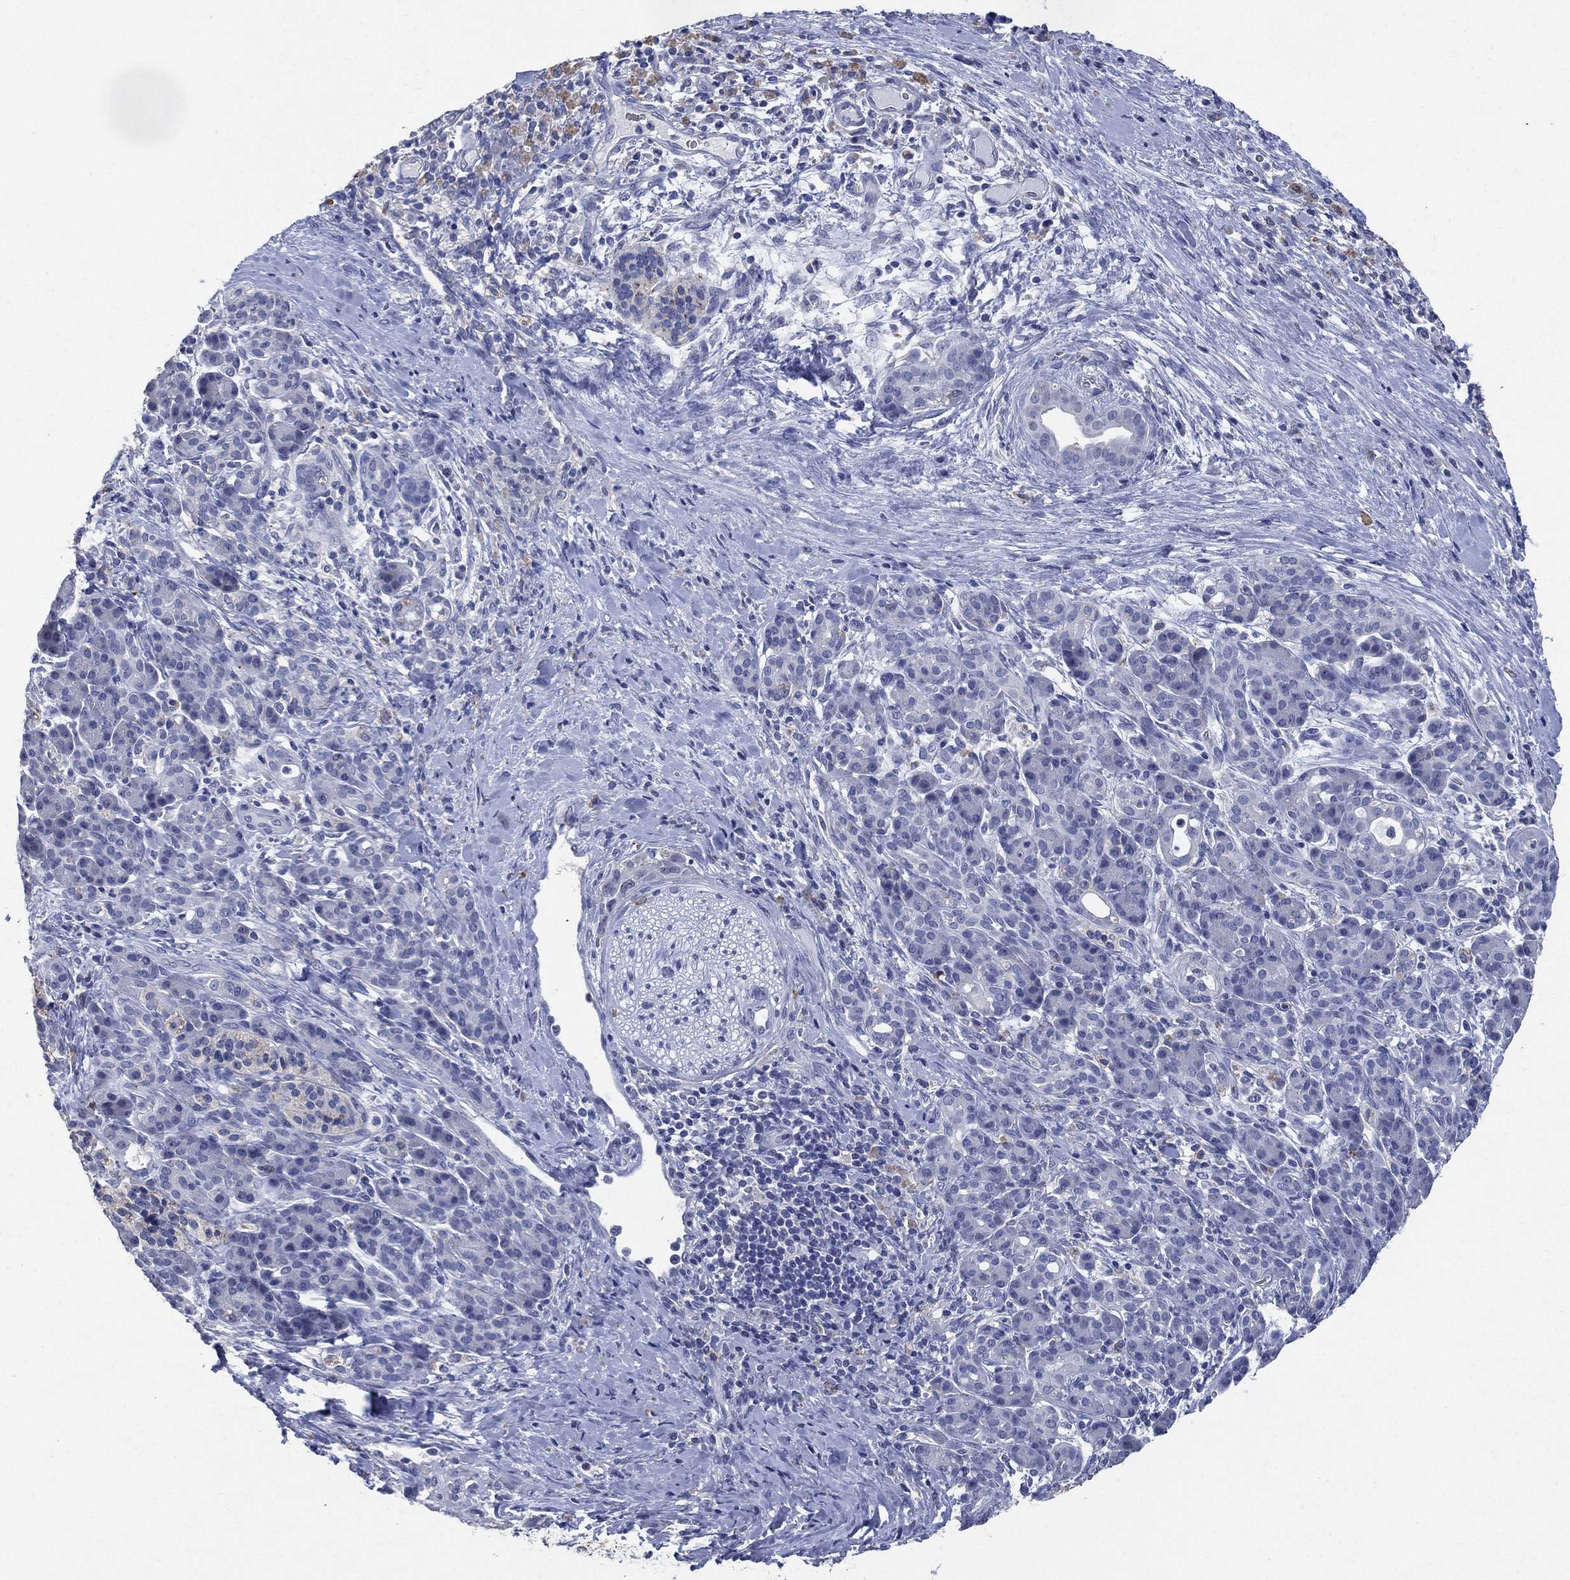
{"staining": {"intensity": "negative", "quantity": "none", "location": "none"}, "tissue": "pancreatic cancer", "cell_type": "Tumor cells", "image_type": "cancer", "snomed": [{"axis": "morphology", "description": "Adenocarcinoma, NOS"}, {"axis": "topography", "description": "Pancreas"}], "caption": "Tumor cells show no significant protein expression in pancreatic adenocarcinoma.", "gene": "FSCN2", "patient": {"sex": "male", "age": 44}}